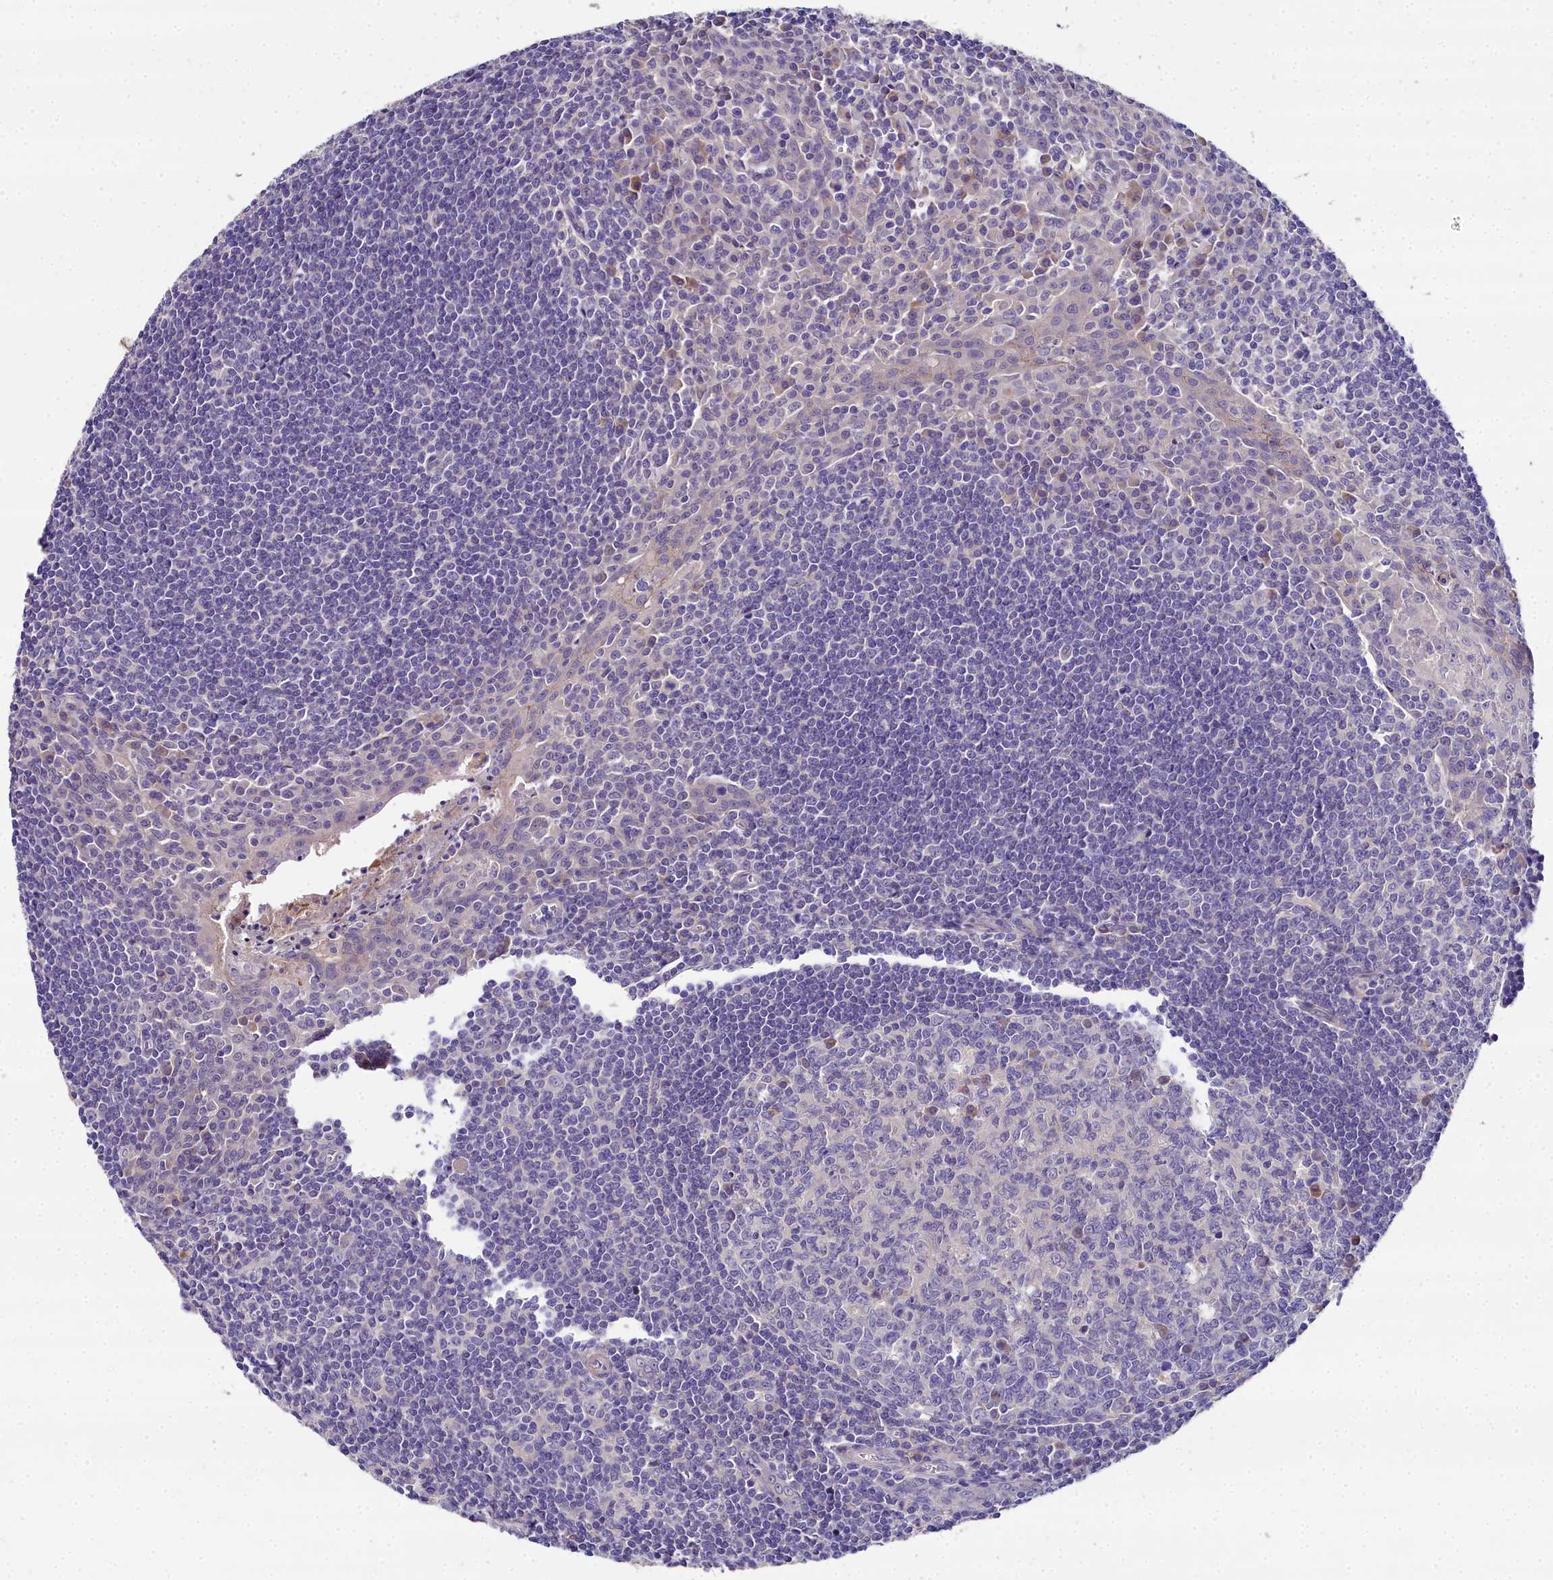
{"staining": {"intensity": "negative", "quantity": "none", "location": "none"}, "tissue": "tonsil", "cell_type": "Germinal center cells", "image_type": "normal", "snomed": [{"axis": "morphology", "description": "Normal tissue, NOS"}, {"axis": "topography", "description": "Tonsil"}], "caption": "Micrograph shows no significant protein expression in germinal center cells of unremarkable tonsil.", "gene": "NT5M", "patient": {"sex": "male", "age": 27}}